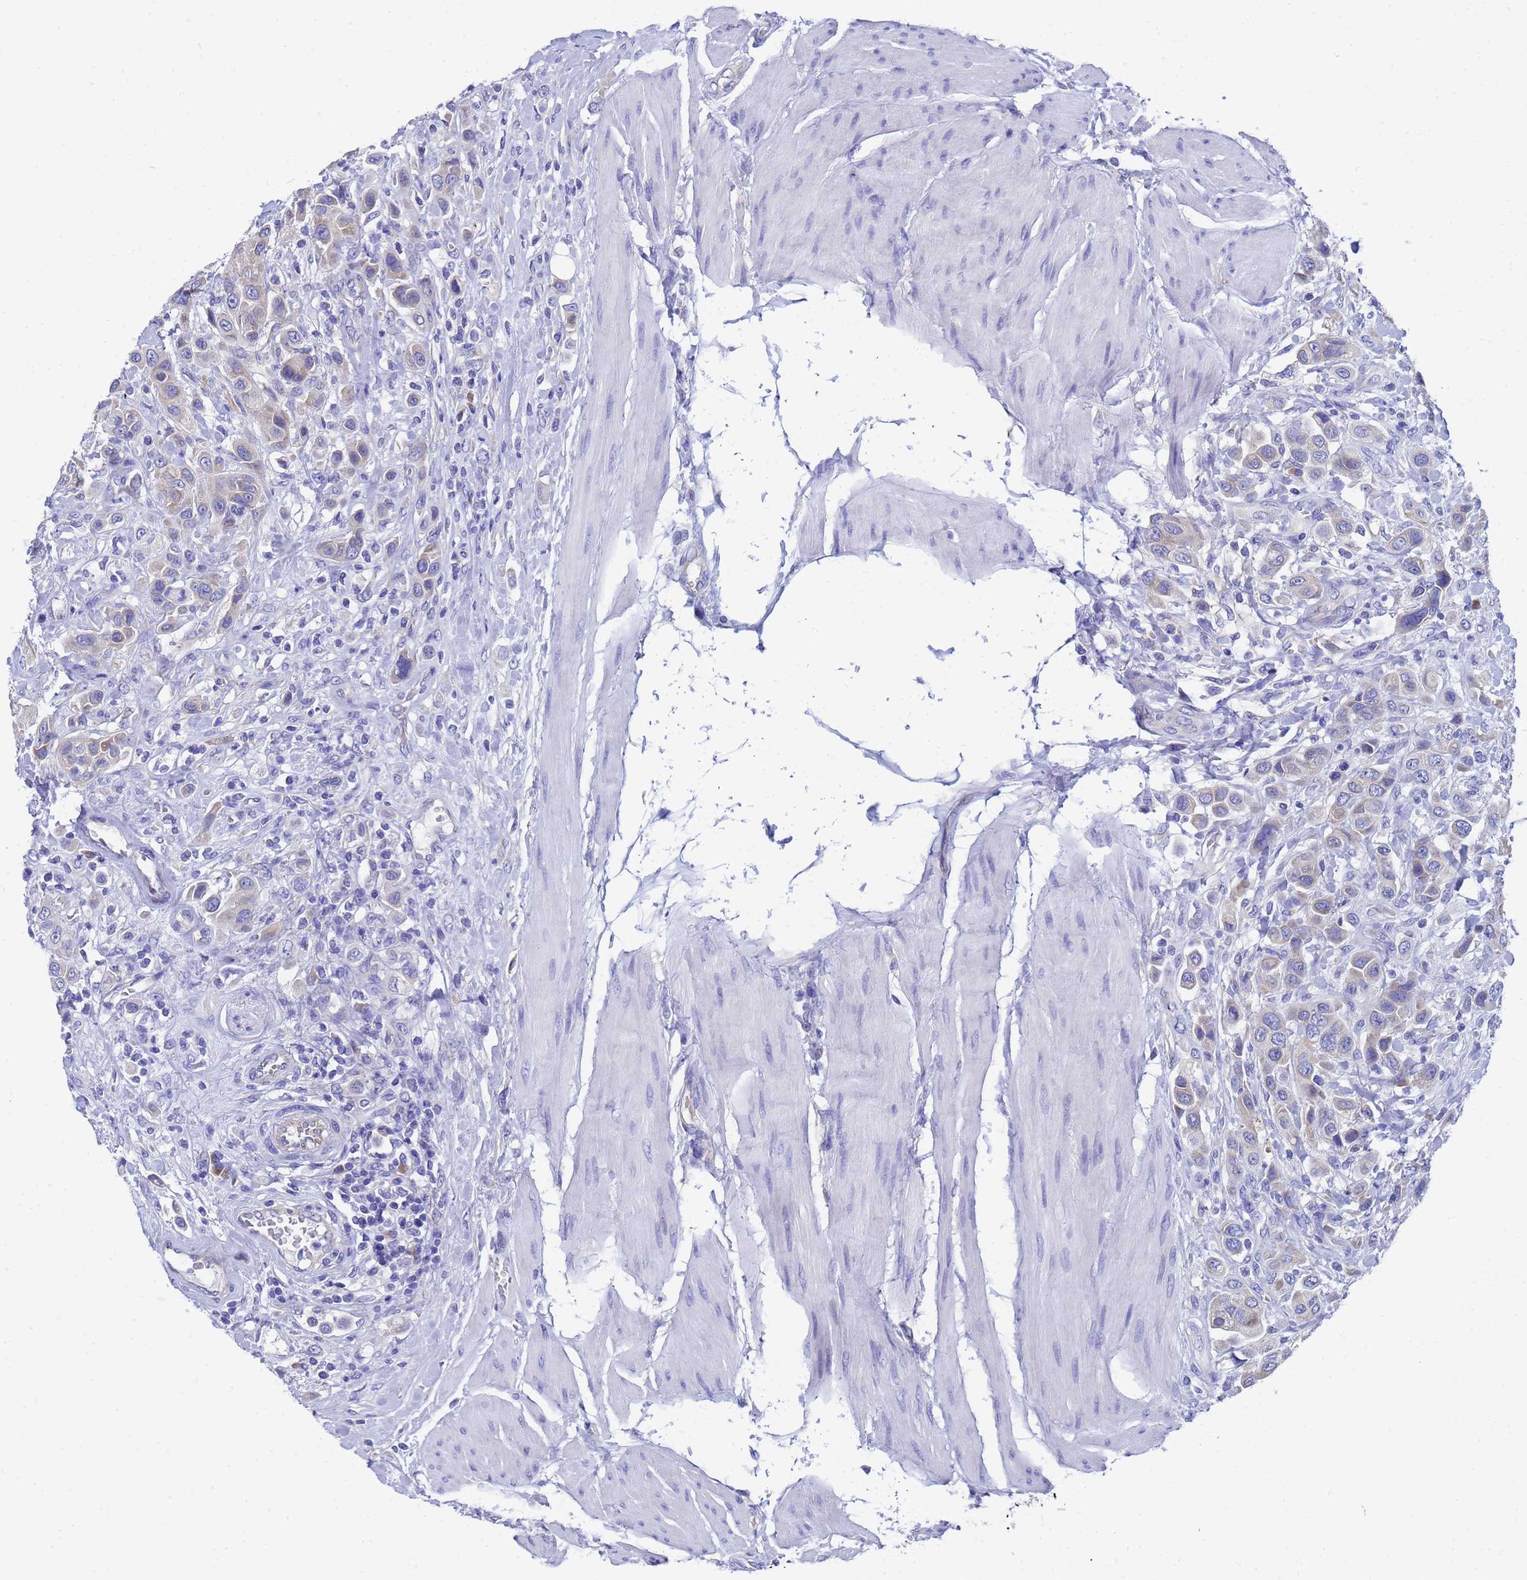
{"staining": {"intensity": "negative", "quantity": "none", "location": "none"}, "tissue": "urothelial cancer", "cell_type": "Tumor cells", "image_type": "cancer", "snomed": [{"axis": "morphology", "description": "Urothelial carcinoma, High grade"}, {"axis": "topography", "description": "Urinary bladder"}], "caption": "Immunohistochemistry of human urothelial carcinoma (high-grade) reveals no staining in tumor cells.", "gene": "TM4SF4", "patient": {"sex": "male", "age": 50}}